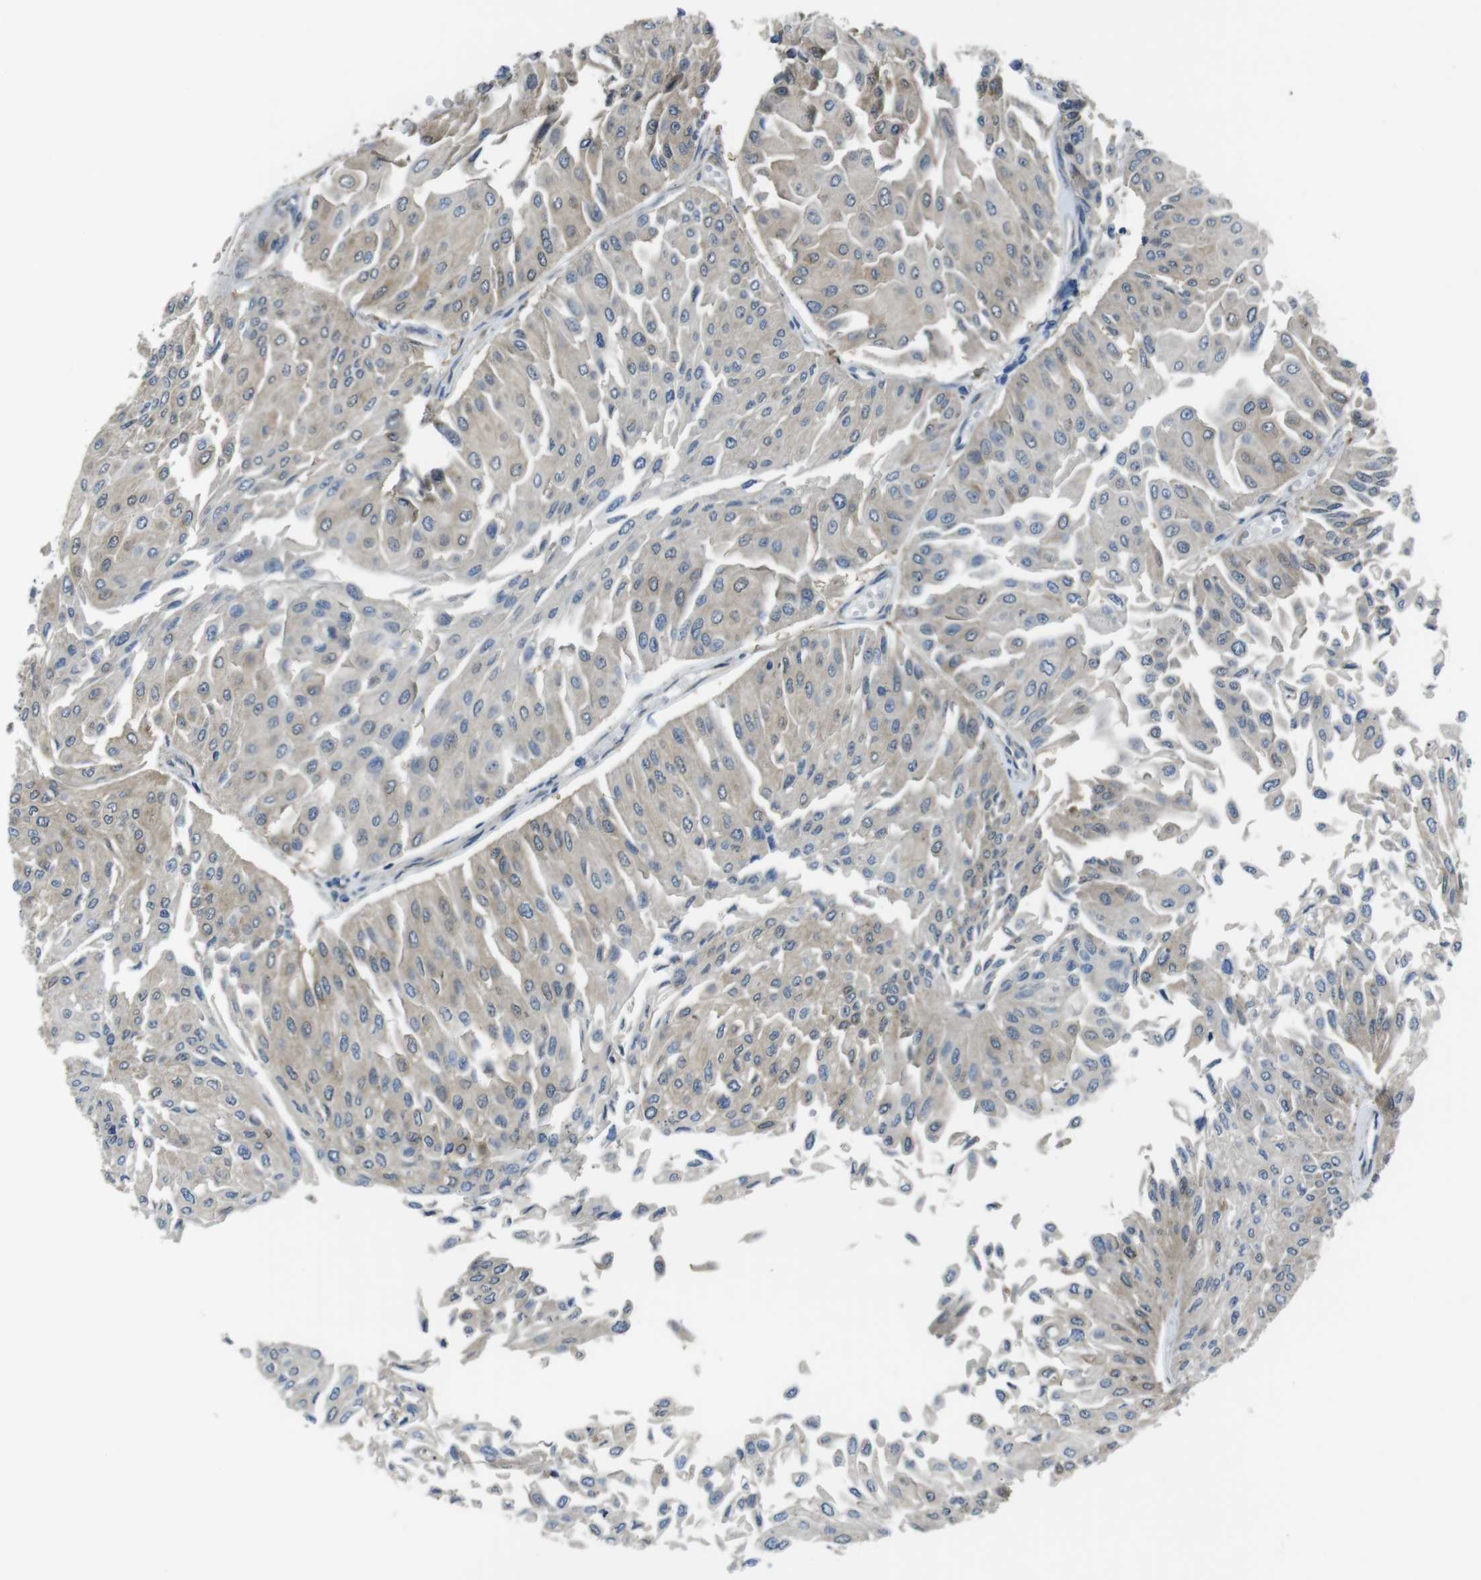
{"staining": {"intensity": "weak", "quantity": ">75%", "location": "cytoplasmic/membranous"}, "tissue": "urothelial cancer", "cell_type": "Tumor cells", "image_type": "cancer", "snomed": [{"axis": "morphology", "description": "Urothelial carcinoma, Low grade"}, {"axis": "topography", "description": "Urinary bladder"}], "caption": "Immunohistochemical staining of urothelial cancer shows weak cytoplasmic/membranous protein positivity in about >75% of tumor cells. (DAB (3,3'-diaminobenzidine) IHC, brown staining for protein, blue staining for nuclei).", "gene": "RAB6A", "patient": {"sex": "male", "age": 67}}